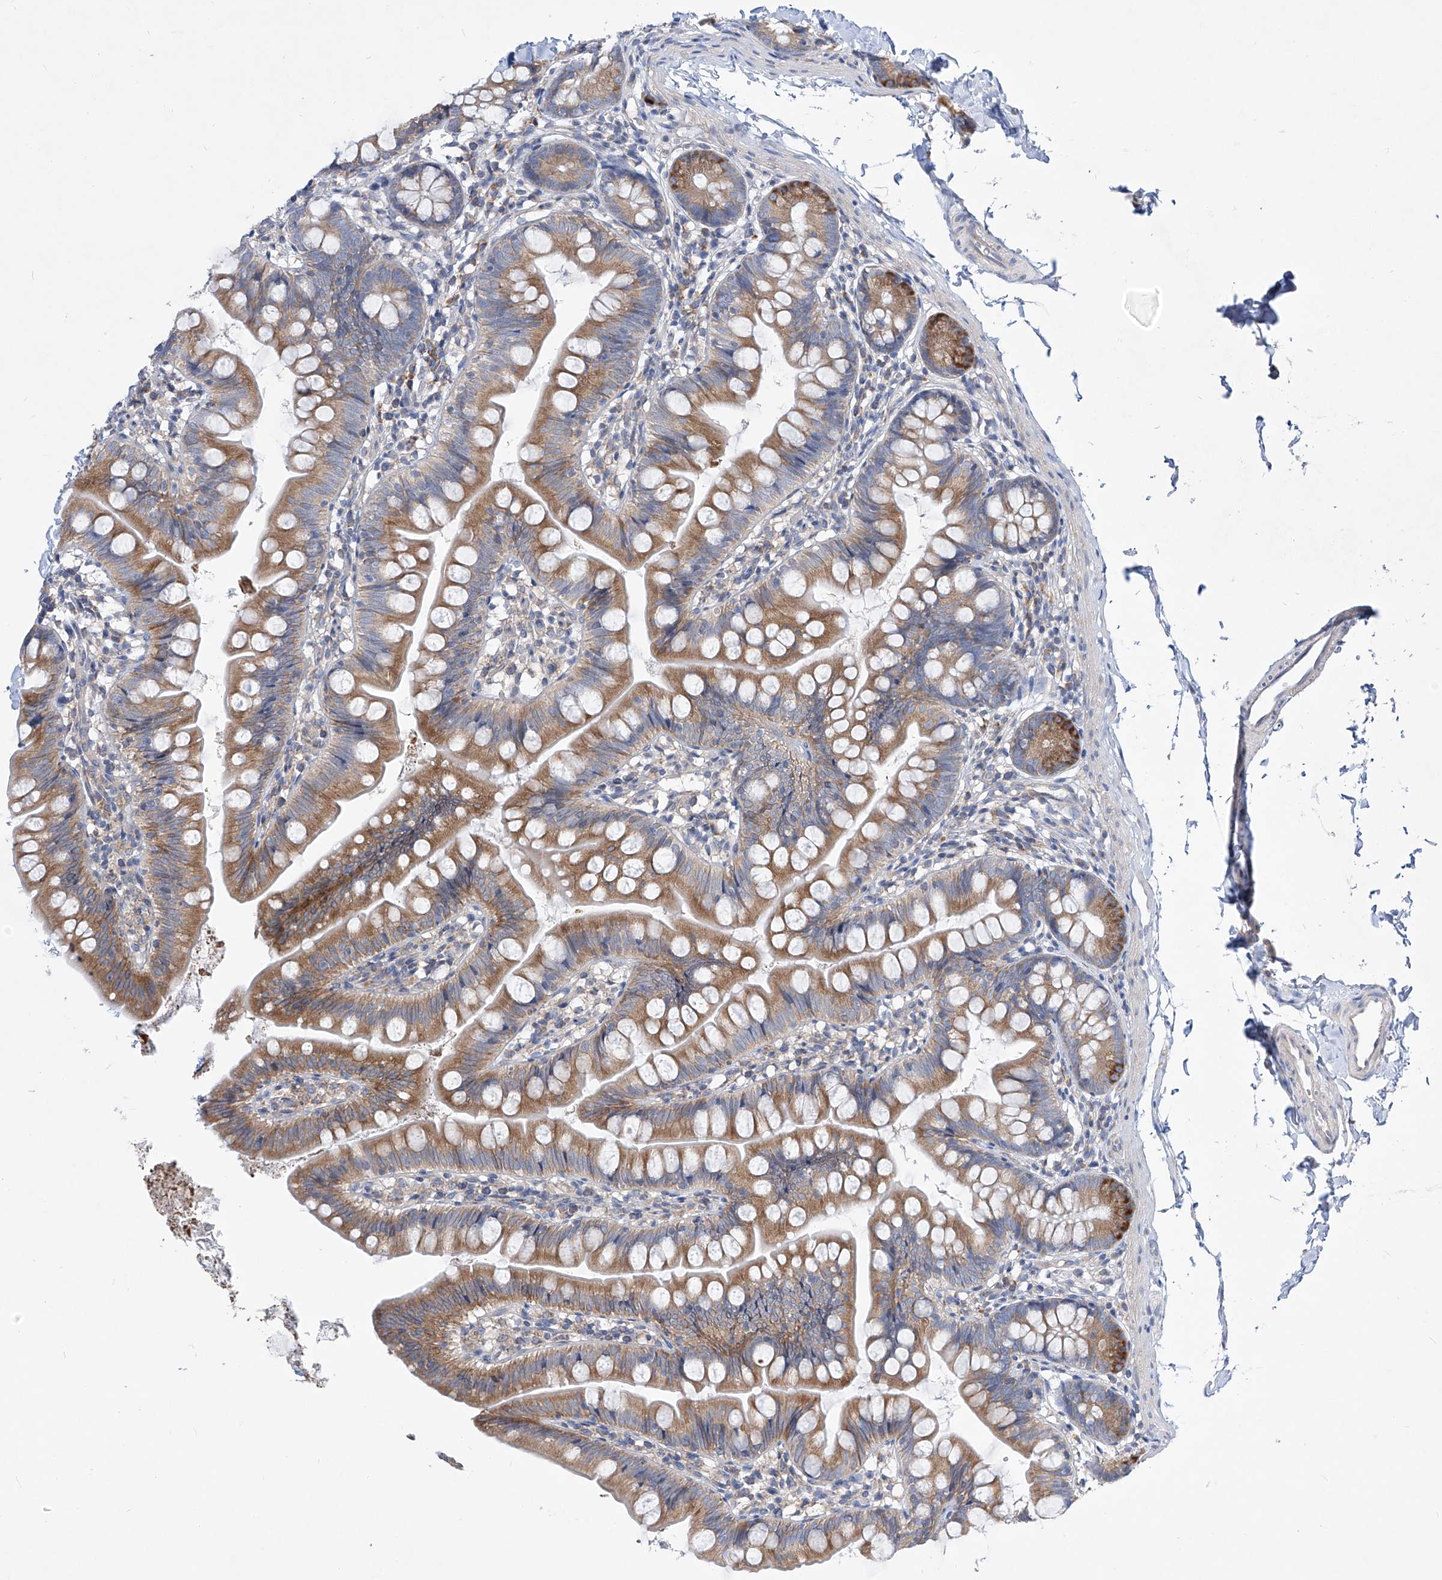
{"staining": {"intensity": "moderate", "quantity": ">75%", "location": "cytoplasmic/membranous"}, "tissue": "small intestine", "cell_type": "Glandular cells", "image_type": "normal", "snomed": [{"axis": "morphology", "description": "Normal tissue, NOS"}, {"axis": "topography", "description": "Small intestine"}], "caption": "The image shows immunohistochemical staining of benign small intestine. There is moderate cytoplasmic/membranous staining is identified in about >75% of glandular cells.", "gene": "UFL1", "patient": {"sex": "male", "age": 7}}